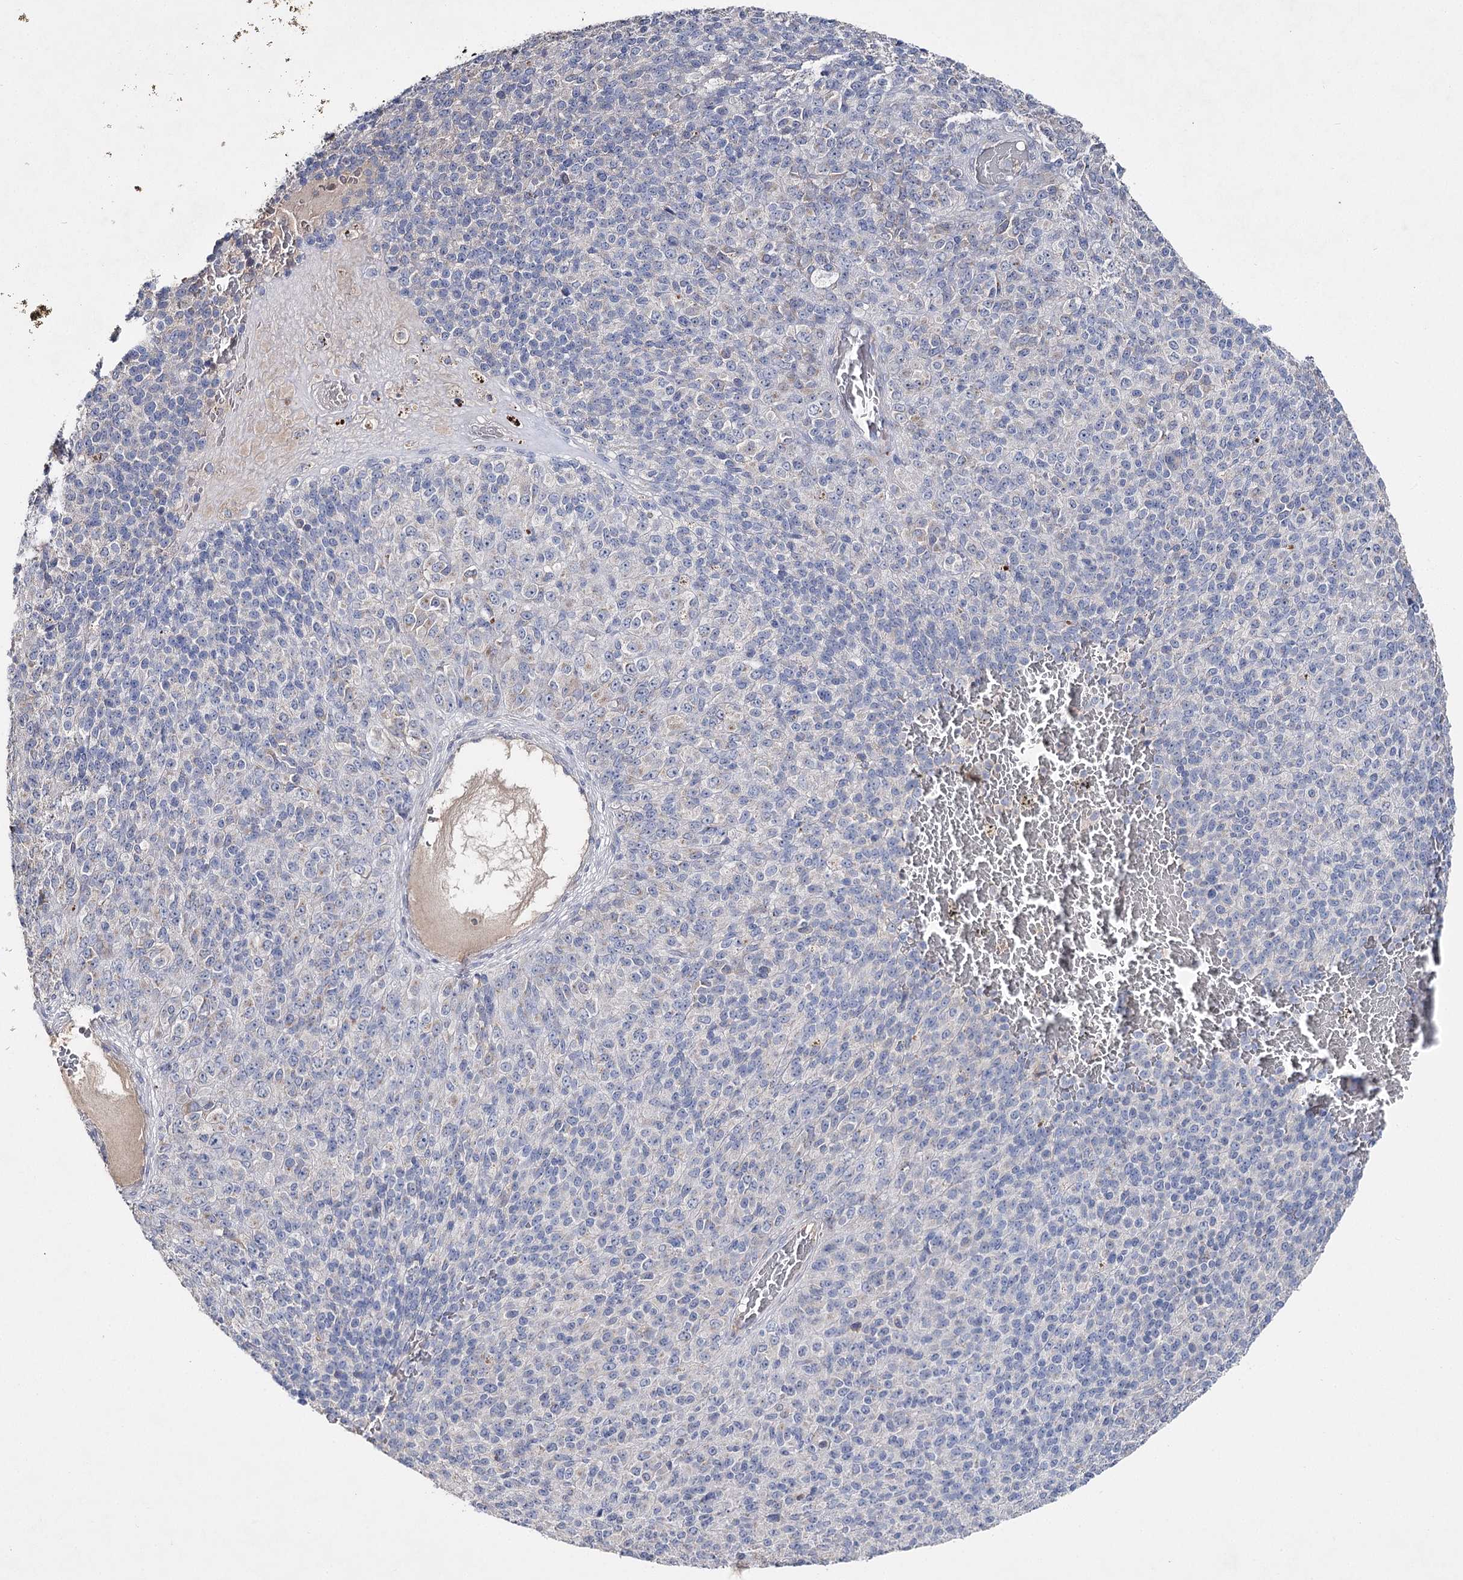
{"staining": {"intensity": "negative", "quantity": "none", "location": "none"}, "tissue": "melanoma", "cell_type": "Tumor cells", "image_type": "cancer", "snomed": [{"axis": "morphology", "description": "Malignant melanoma, Metastatic site"}, {"axis": "topography", "description": "Brain"}], "caption": "A high-resolution micrograph shows immunohistochemistry (IHC) staining of melanoma, which exhibits no significant staining in tumor cells.", "gene": "IL1RAP", "patient": {"sex": "female", "age": 56}}